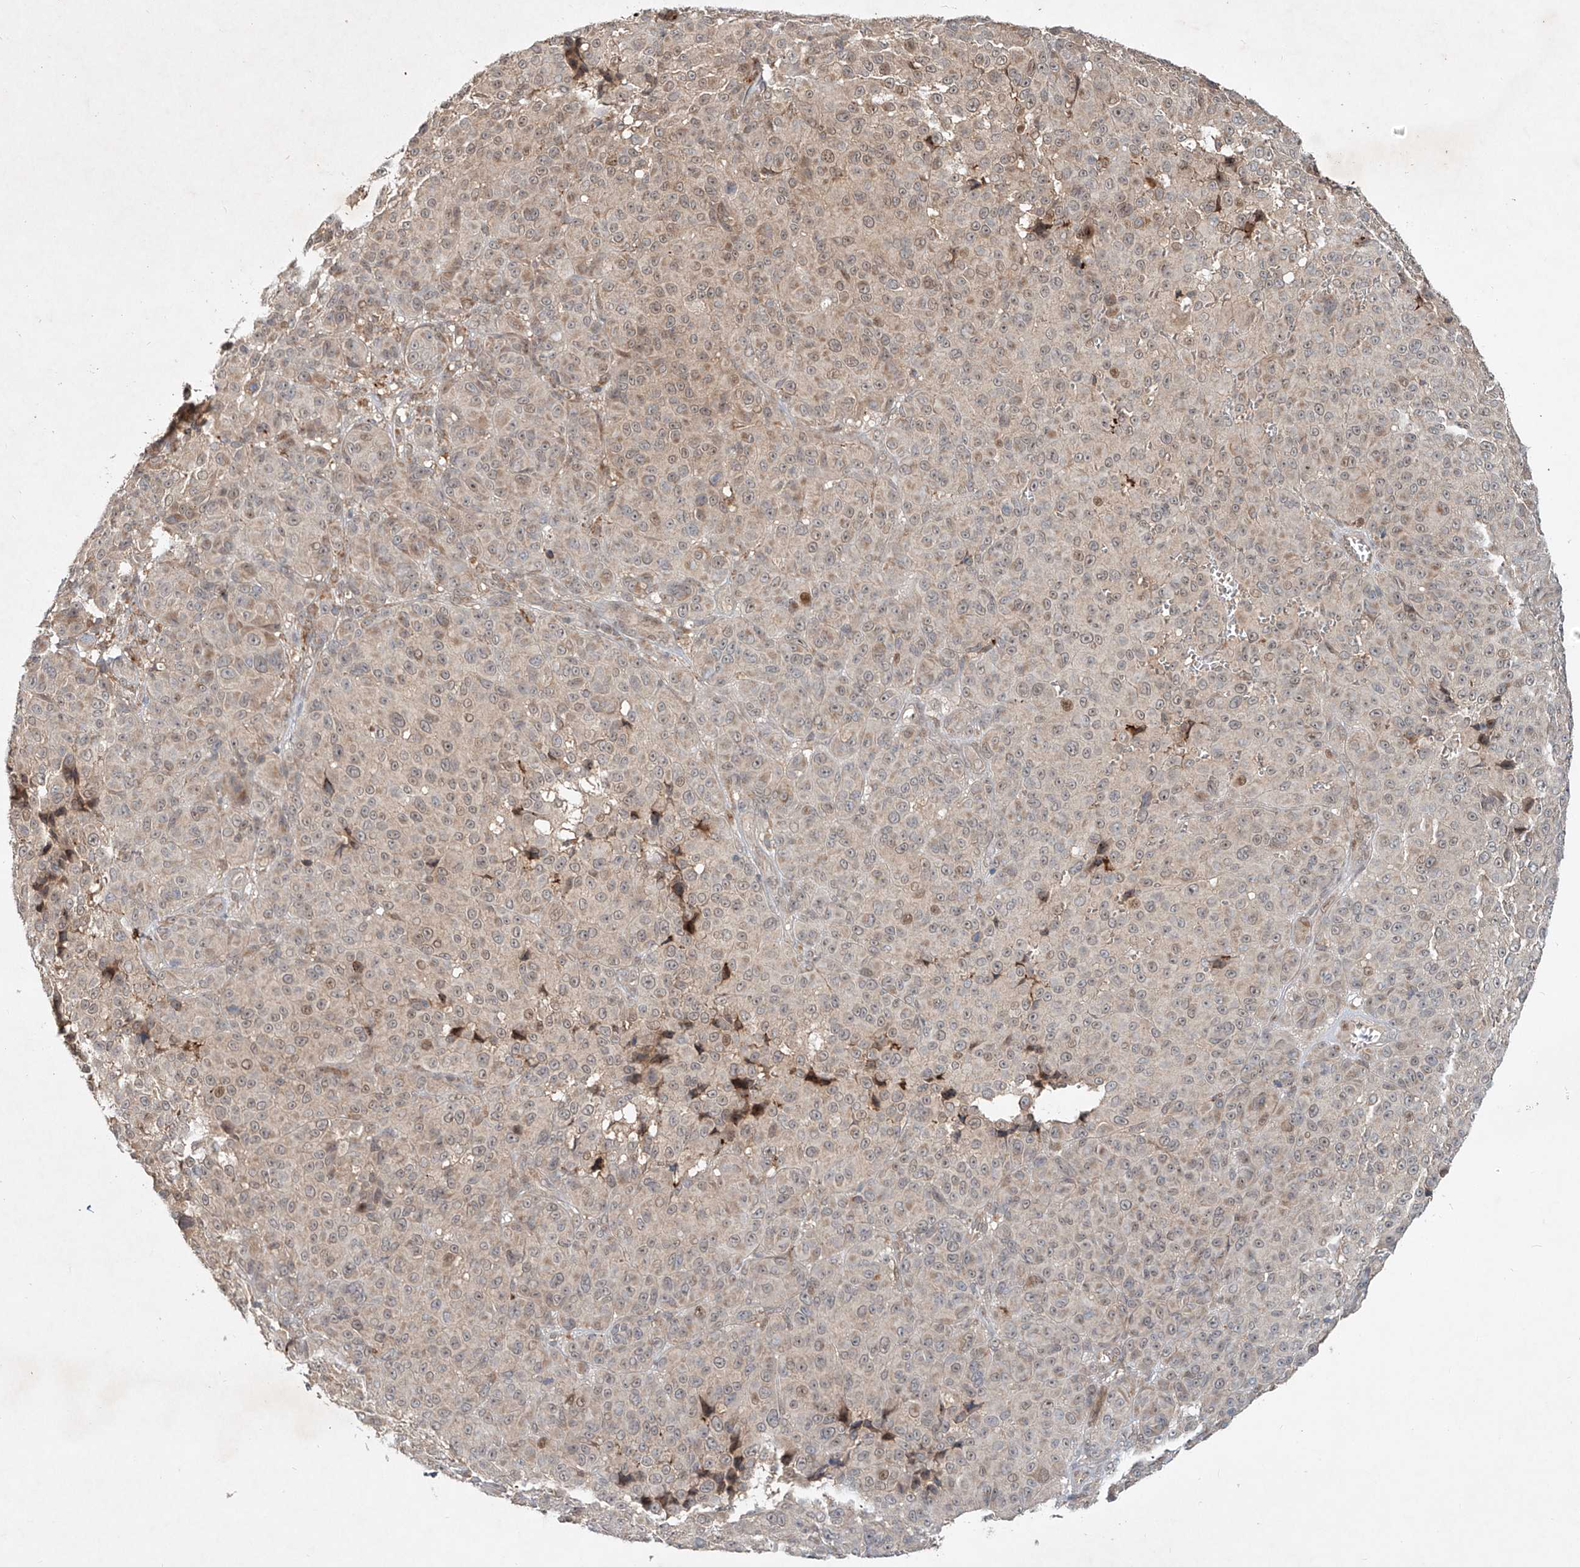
{"staining": {"intensity": "weak", "quantity": "25%-75%", "location": "cytoplasmic/membranous"}, "tissue": "melanoma", "cell_type": "Tumor cells", "image_type": "cancer", "snomed": [{"axis": "morphology", "description": "Malignant melanoma, NOS"}, {"axis": "topography", "description": "Skin"}], "caption": "Immunohistochemical staining of human melanoma reveals weak cytoplasmic/membranous protein expression in about 25%-75% of tumor cells. (DAB IHC with brightfield microscopy, high magnification).", "gene": "IER5", "patient": {"sex": "male", "age": 73}}